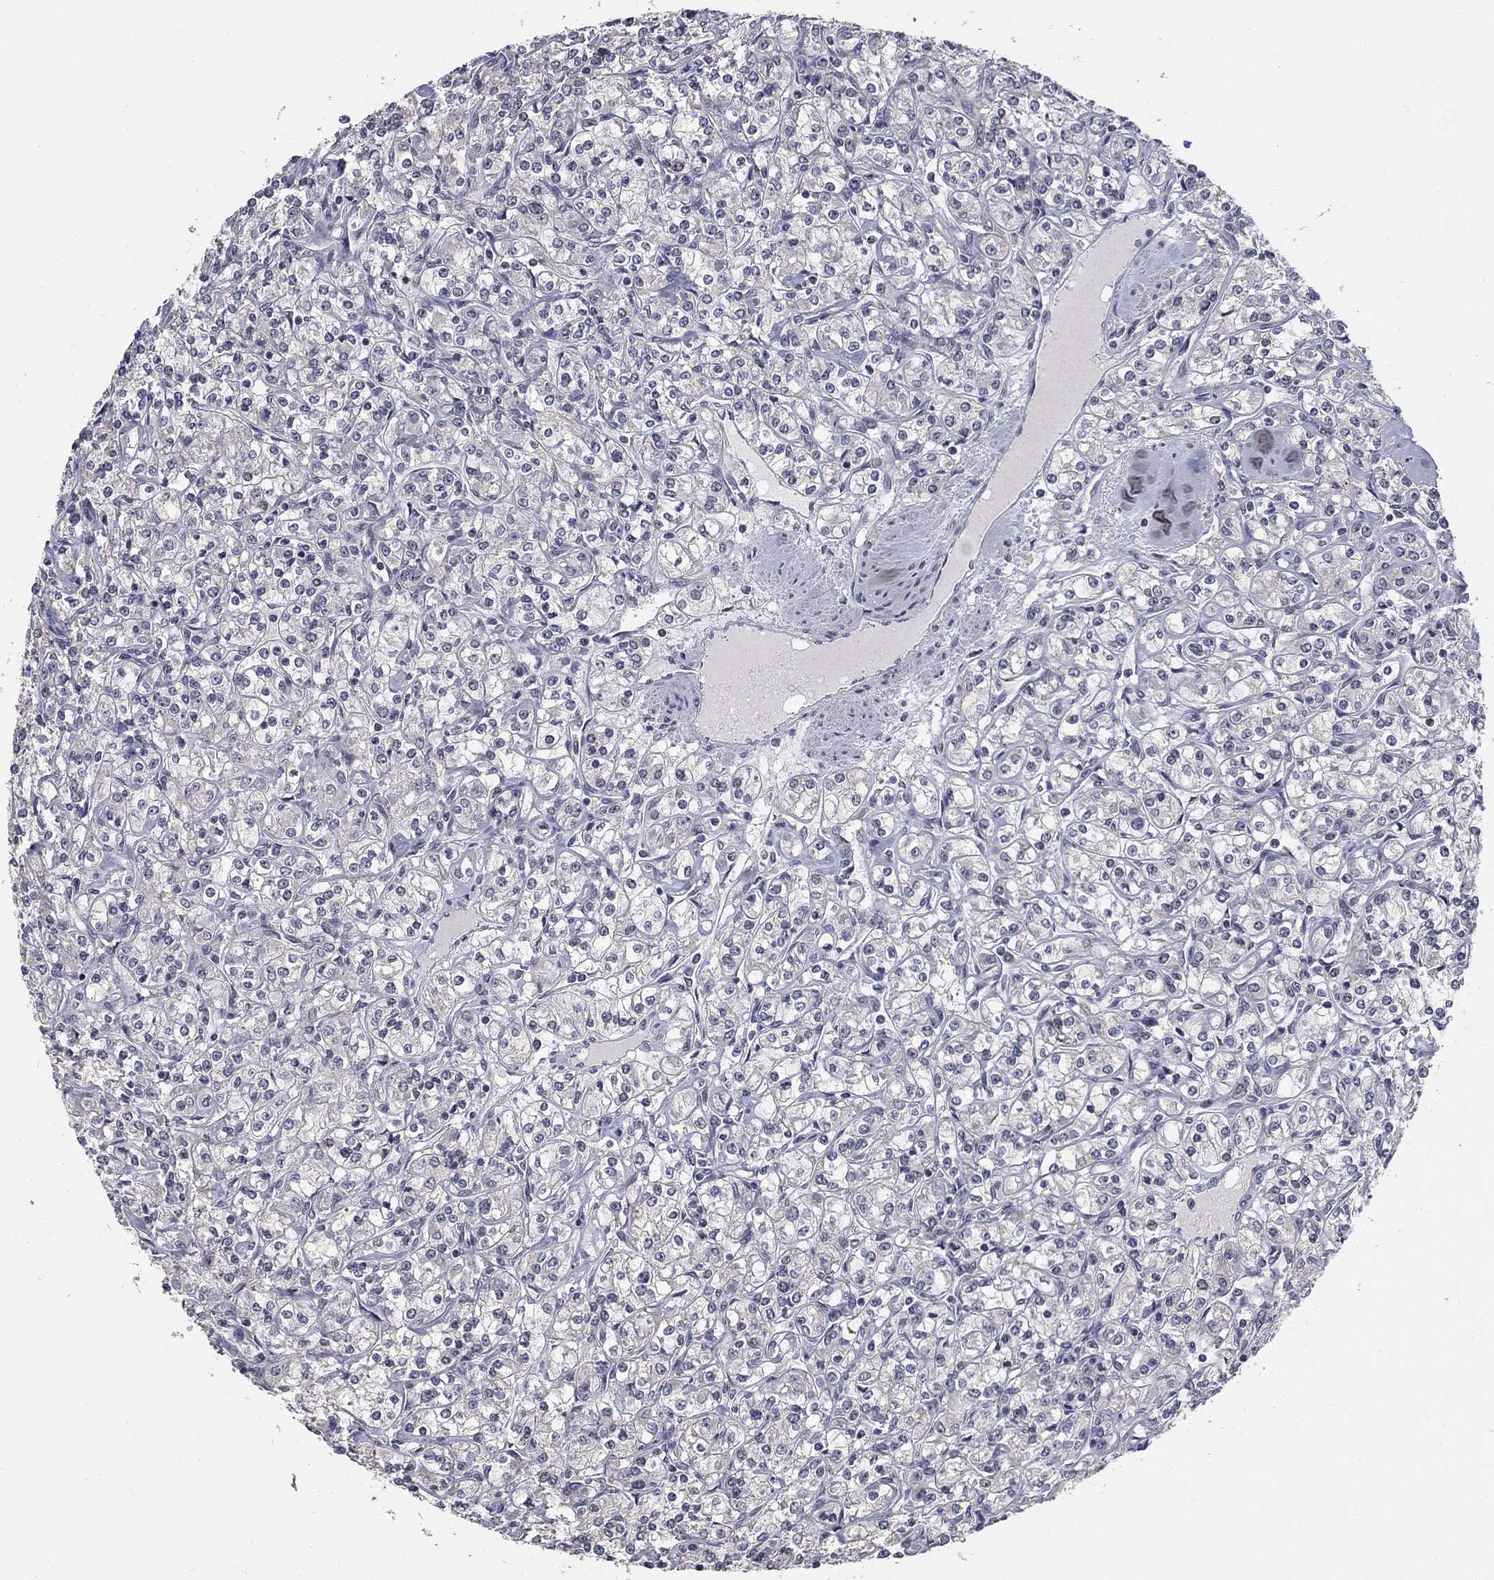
{"staining": {"intensity": "negative", "quantity": "none", "location": "none"}, "tissue": "renal cancer", "cell_type": "Tumor cells", "image_type": "cancer", "snomed": [{"axis": "morphology", "description": "Adenocarcinoma, NOS"}, {"axis": "topography", "description": "Kidney"}], "caption": "The immunohistochemistry (IHC) photomicrograph has no significant positivity in tumor cells of adenocarcinoma (renal) tissue.", "gene": "SPATA33", "patient": {"sex": "male", "age": 77}}